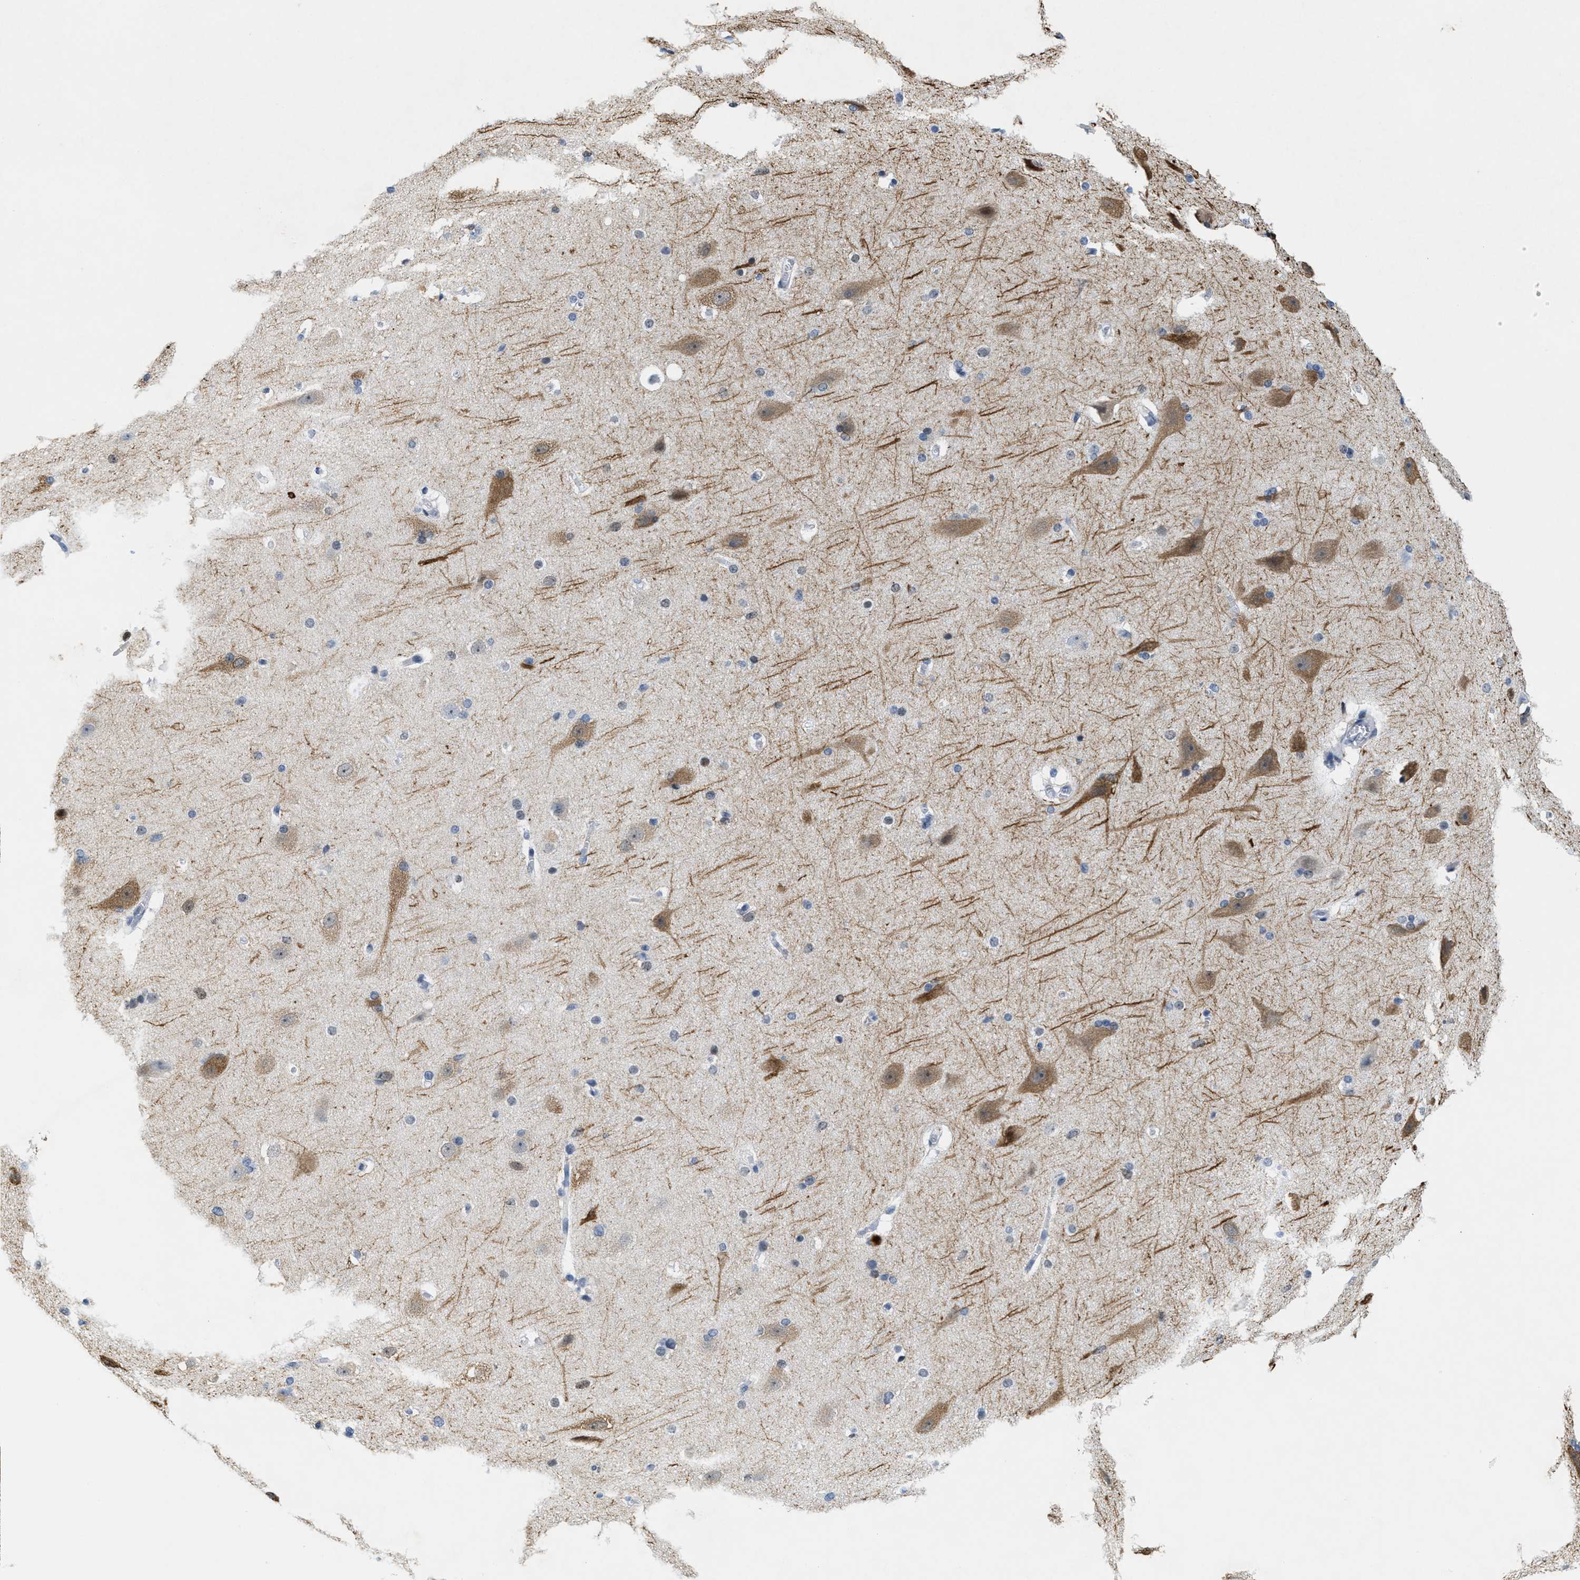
{"staining": {"intensity": "negative", "quantity": "none", "location": "none"}, "tissue": "cerebral cortex", "cell_type": "Endothelial cells", "image_type": "normal", "snomed": [{"axis": "morphology", "description": "Normal tissue, NOS"}, {"axis": "topography", "description": "Cerebral cortex"}, {"axis": "topography", "description": "Hippocampus"}], "caption": "IHC histopathology image of normal cerebral cortex: human cerebral cortex stained with DAB reveals no significant protein positivity in endothelial cells.", "gene": "SETD1B", "patient": {"sex": "female", "age": 19}}